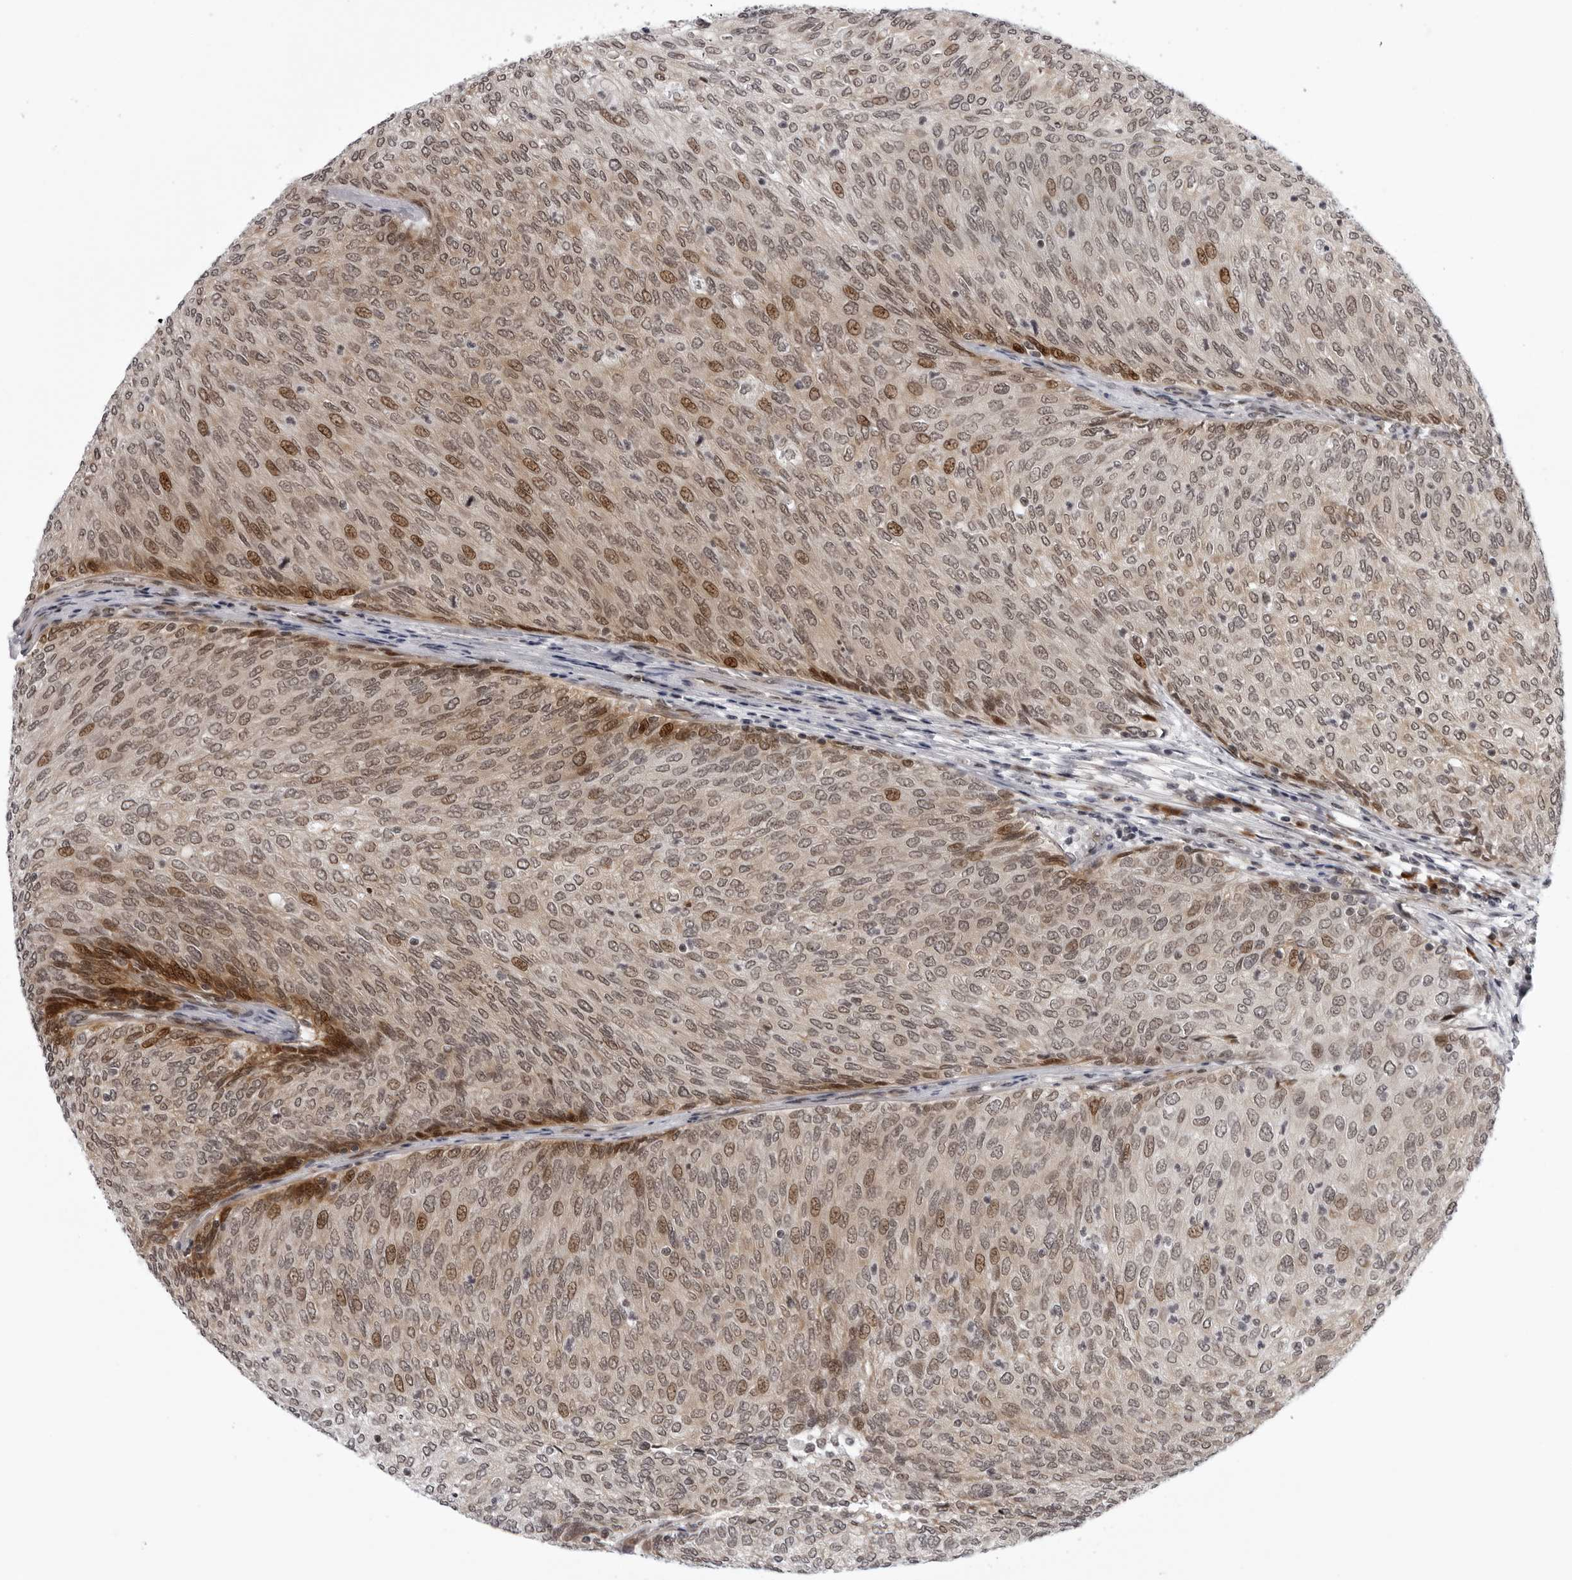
{"staining": {"intensity": "moderate", "quantity": "25%-75%", "location": "nuclear"}, "tissue": "urothelial cancer", "cell_type": "Tumor cells", "image_type": "cancer", "snomed": [{"axis": "morphology", "description": "Urothelial carcinoma, Low grade"}, {"axis": "topography", "description": "Urinary bladder"}], "caption": "Tumor cells exhibit medium levels of moderate nuclear positivity in approximately 25%-75% of cells in human urothelial cancer. Using DAB (brown) and hematoxylin (blue) stains, captured at high magnification using brightfield microscopy.", "gene": "GCSAML", "patient": {"sex": "female", "age": 79}}